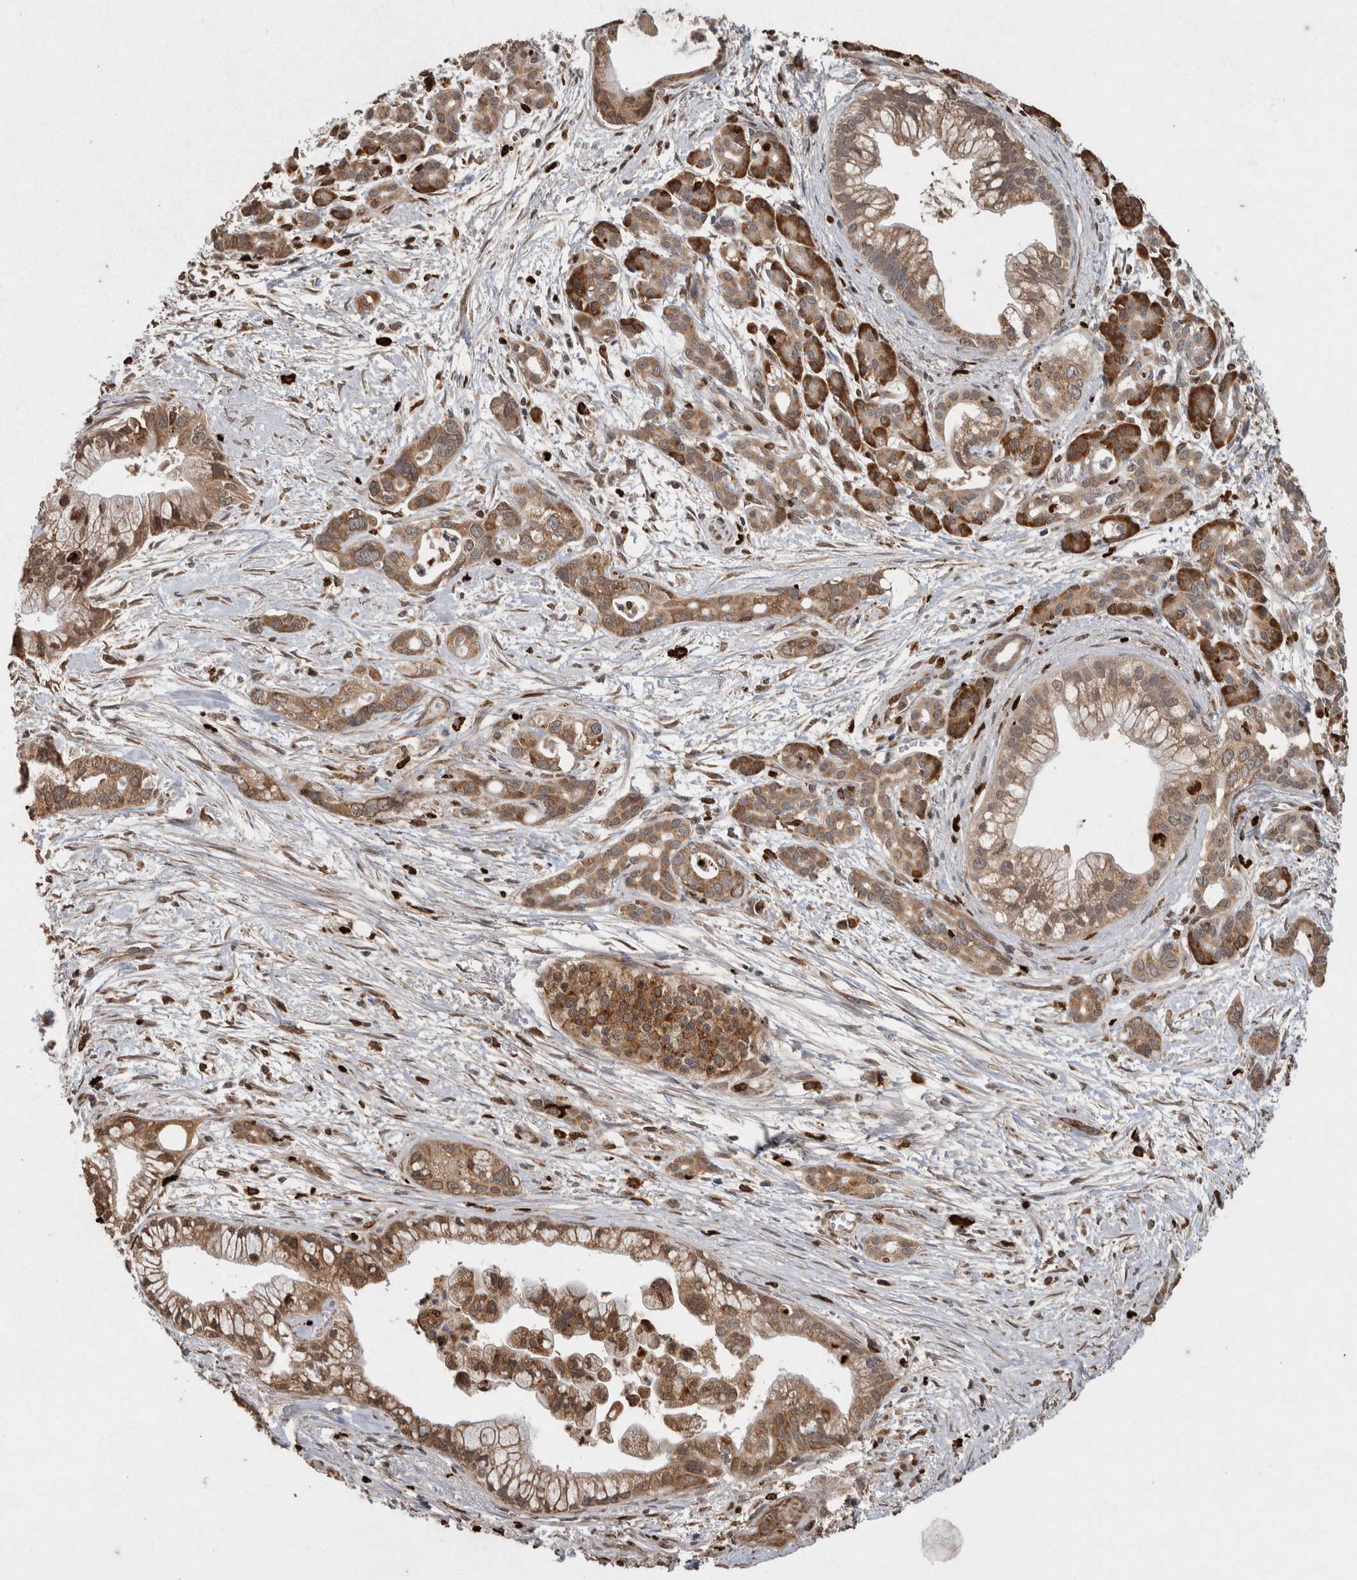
{"staining": {"intensity": "moderate", "quantity": ">75%", "location": "cytoplasmic/membranous"}, "tissue": "pancreatic cancer", "cell_type": "Tumor cells", "image_type": "cancer", "snomed": [{"axis": "morphology", "description": "Adenocarcinoma, NOS"}, {"axis": "topography", "description": "Pancreas"}], "caption": "A brown stain labels moderate cytoplasmic/membranous staining of a protein in pancreatic cancer (adenocarcinoma) tumor cells.", "gene": "ADGRL3", "patient": {"sex": "male", "age": 70}}